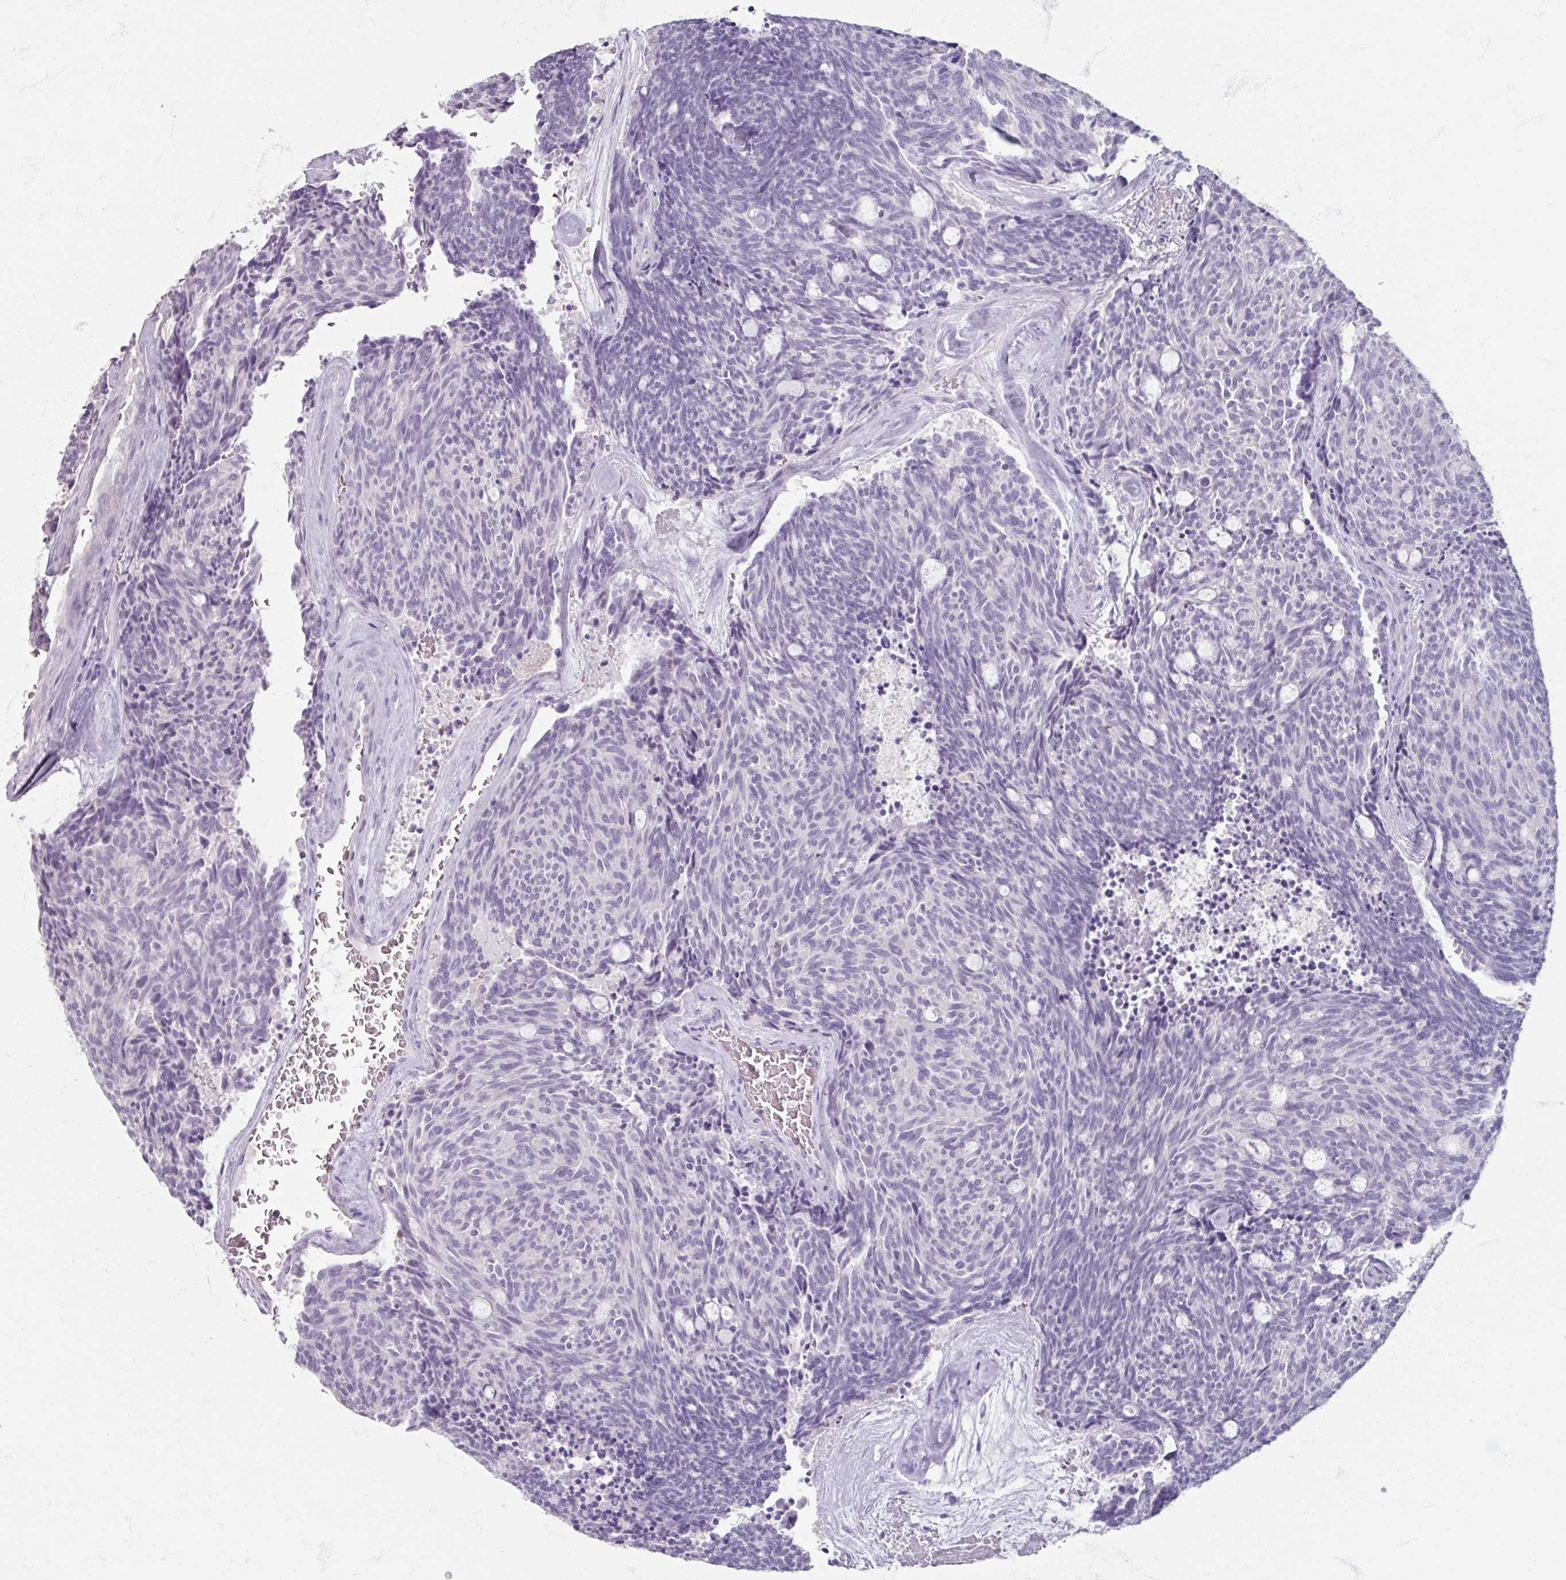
{"staining": {"intensity": "negative", "quantity": "none", "location": "none"}, "tissue": "carcinoid", "cell_type": "Tumor cells", "image_type": "cancer", "snomed": [{"axis": "morphology", "description": "Carcinoid, malignant, NOS"}, {"axis": "topography", "description": "Pancreas"}], "caption": "The image demonstrates no staining of tumor cells in malignant carcinoid. The staining was performed using DAB (3,3'-diaminobenzidine) to visualize the protein expression in brown, while the nuclei were stained in blue with hematoxylin (Magnification: 20x).", "gene": "PTPRC", "patient": {"sex": "female", "age": 54}}